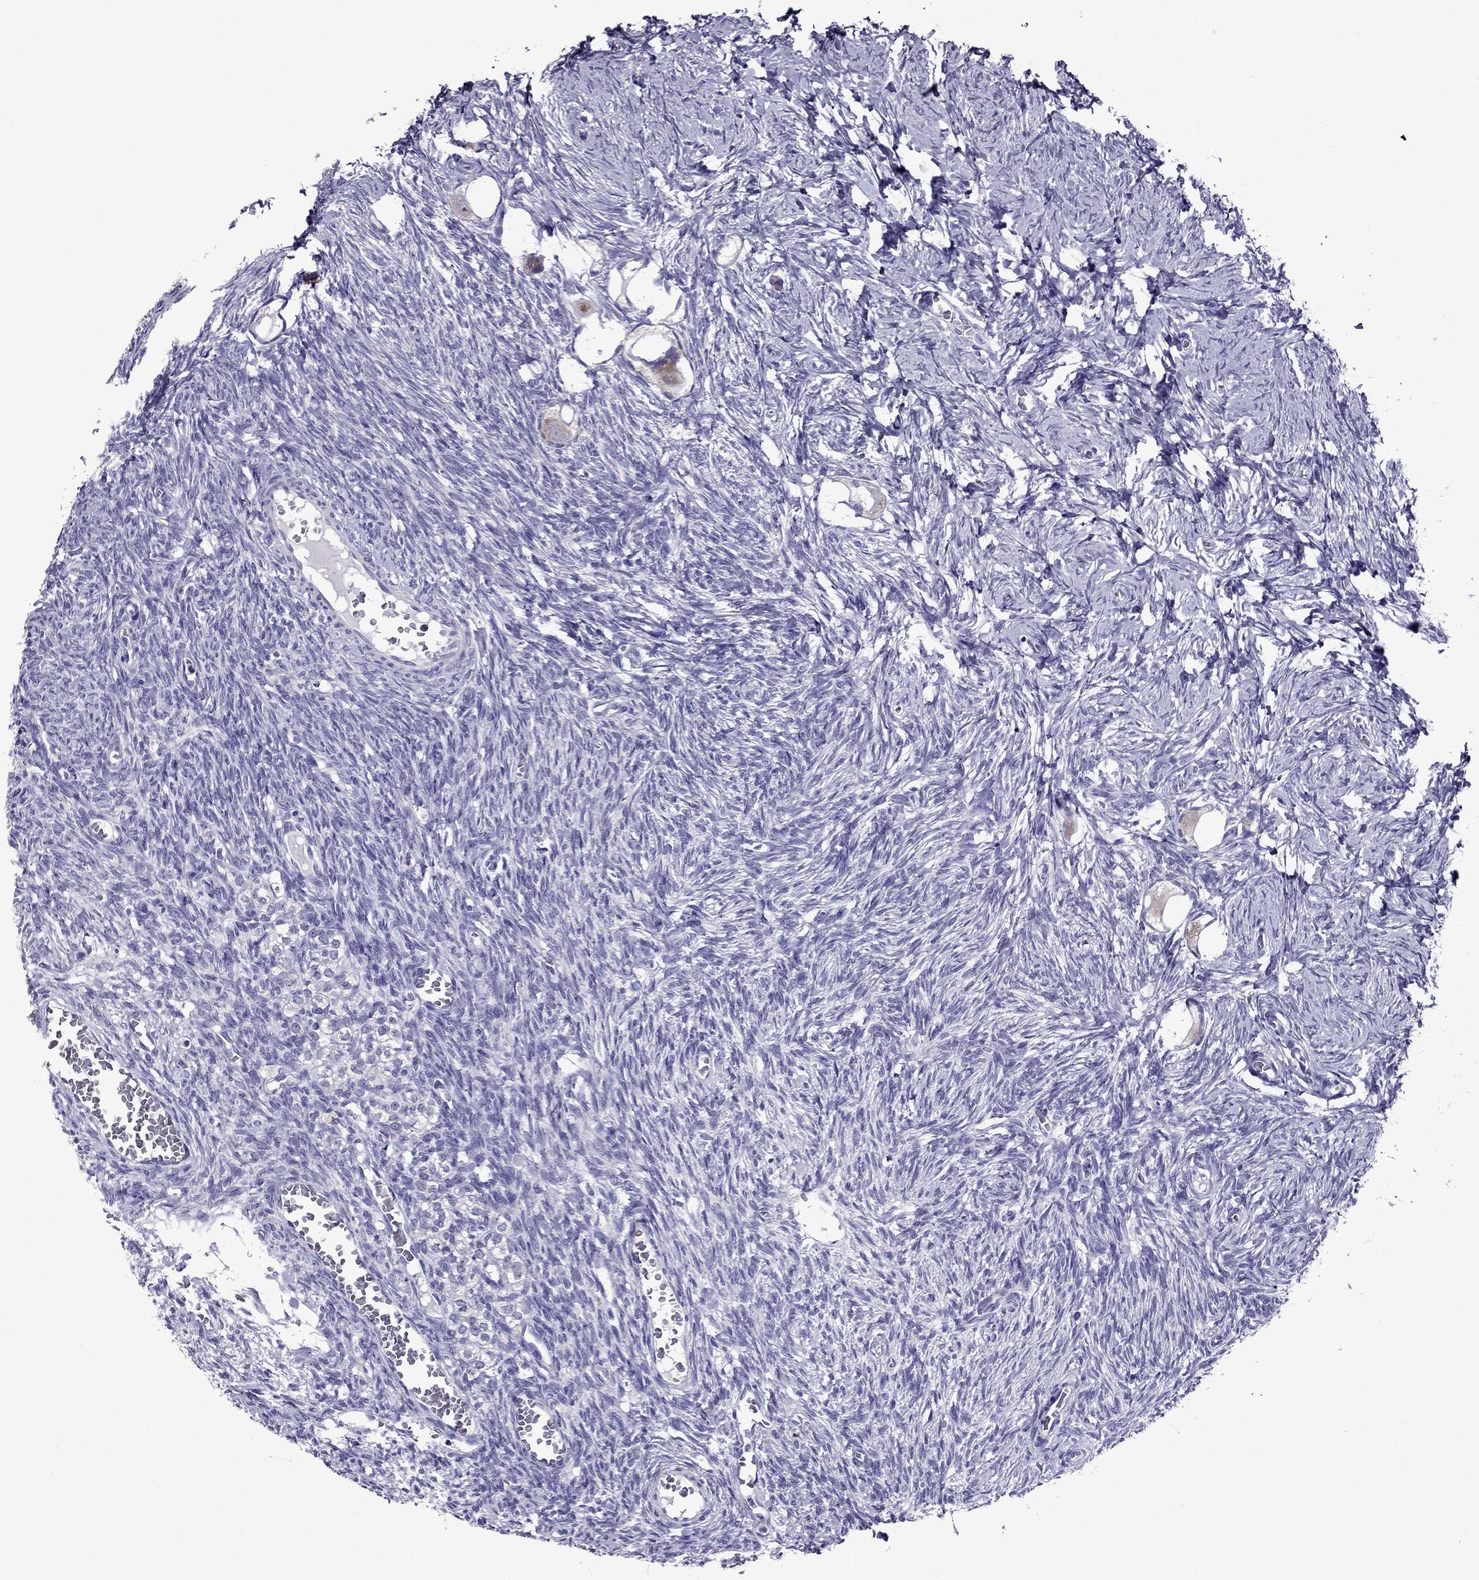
{"staining": {"intensity": "negative", "quantity": "none", "location": "none"}, "tissue": "ovary", "cell_type": "Follicle cells", "image_type": "normal", "snomed": [{"axis": "morphology", "description": "Normal tissue, NOS"}, {"axis": "topography", "description": "Ovary"}], "caption": "Follicle cells show no significant protein positivity in normal ovary.", "gene": "OXCT2", "patient": {"sex": "female", "age": 27}}